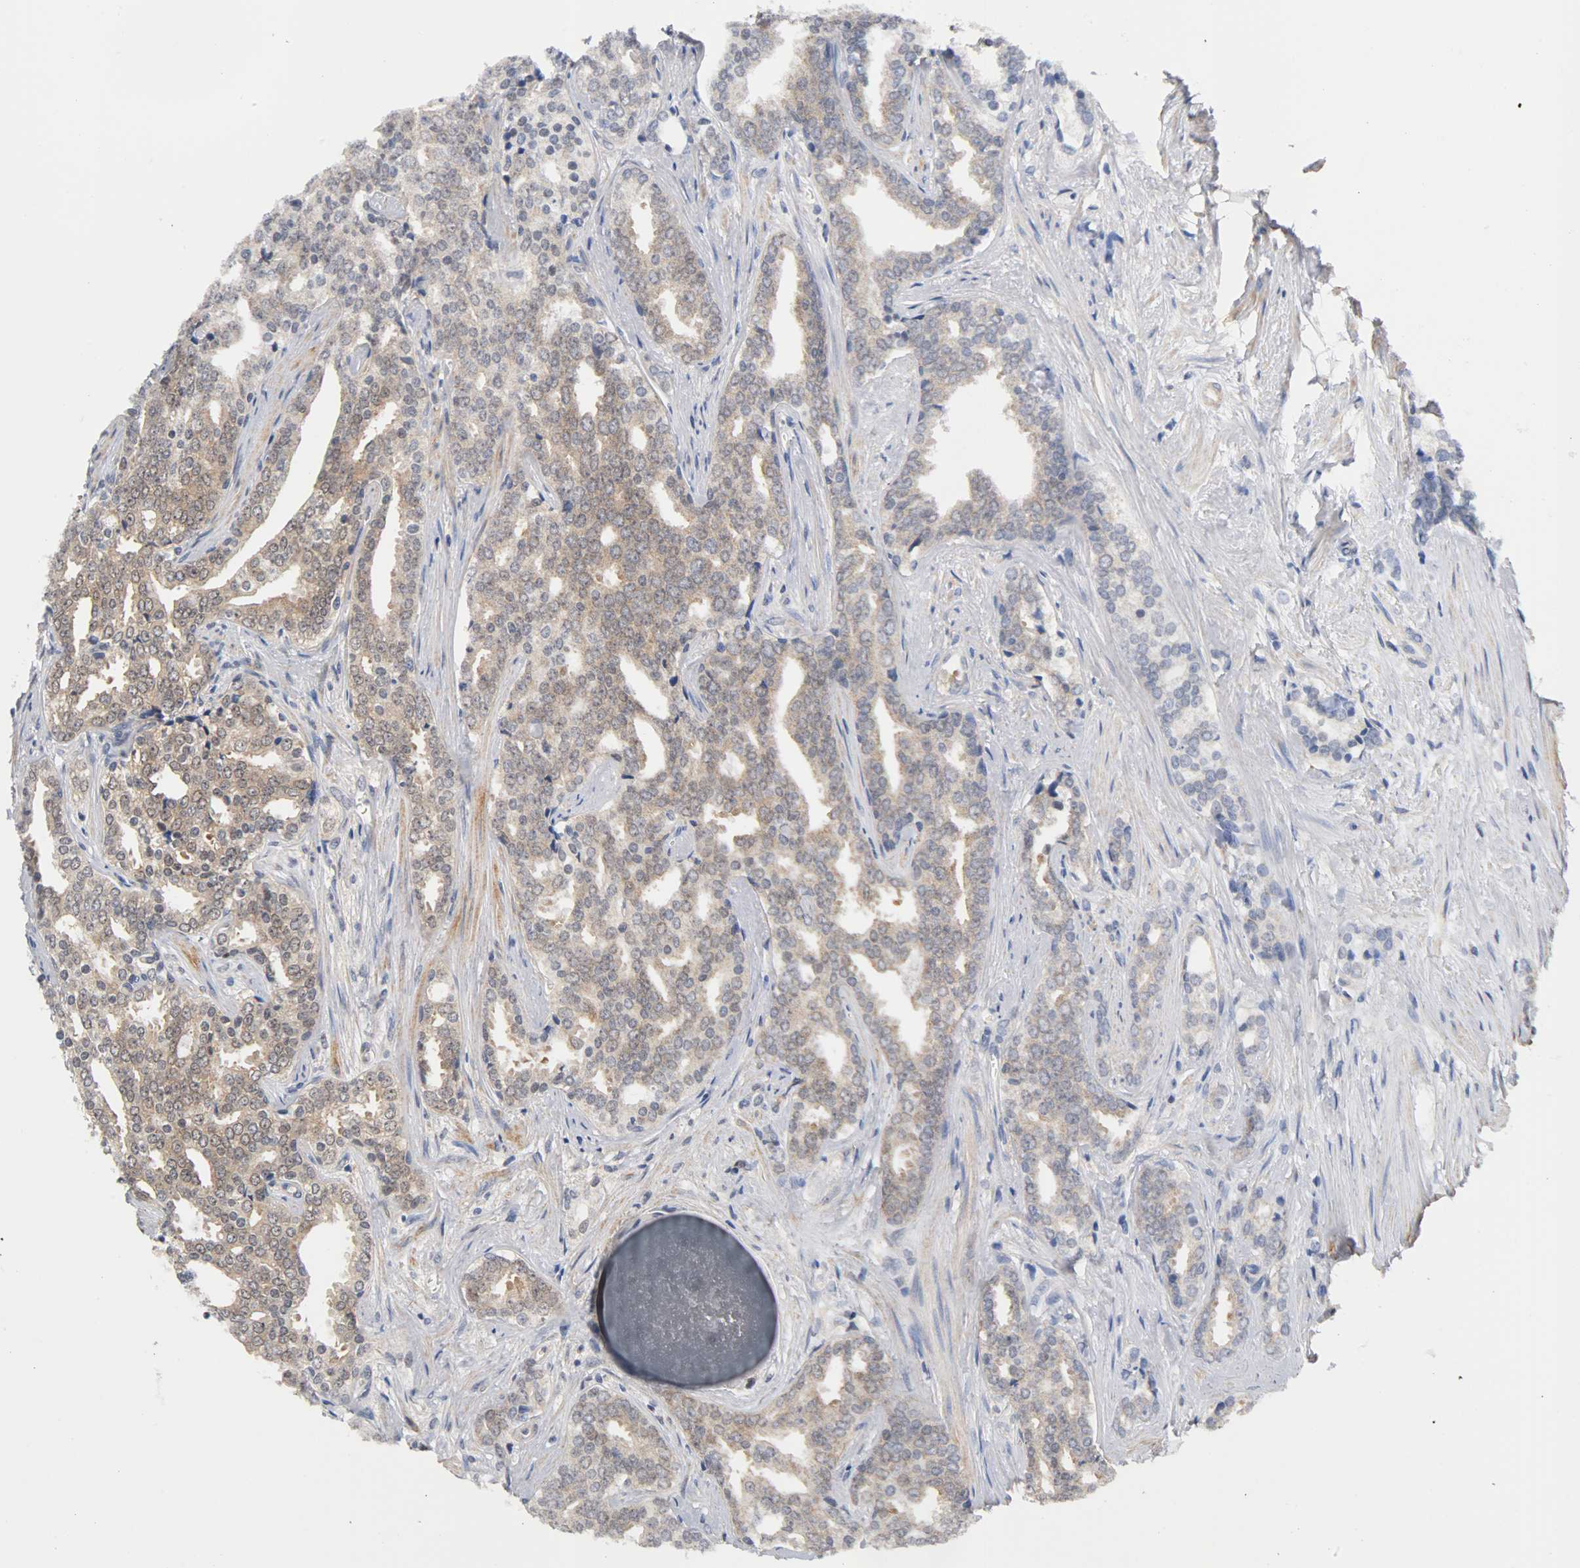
{"staining": {"intensity": "moderate", "quantity": "25%-75%", "location": "cytoplasmic/membranous,nuclear"}, "tissue": "prostate cancer", "cell_type": "Tumor cells", "image_type": "cancer", "snomed": [{"axis": "morphology", "description": "Adenocarcinoma, High grade"}, {"axis": "topography", "description": "Prostate"}], "caption": "Immunohistochemical staining of prostate high-grade adenocarcinoma displays moderate cytoplasmic/membranous and nuclear protein expression in about 25%-75% of tumor cells.", "gene": "UBE2M", "patient": {"sex": "male", "age": 67}}